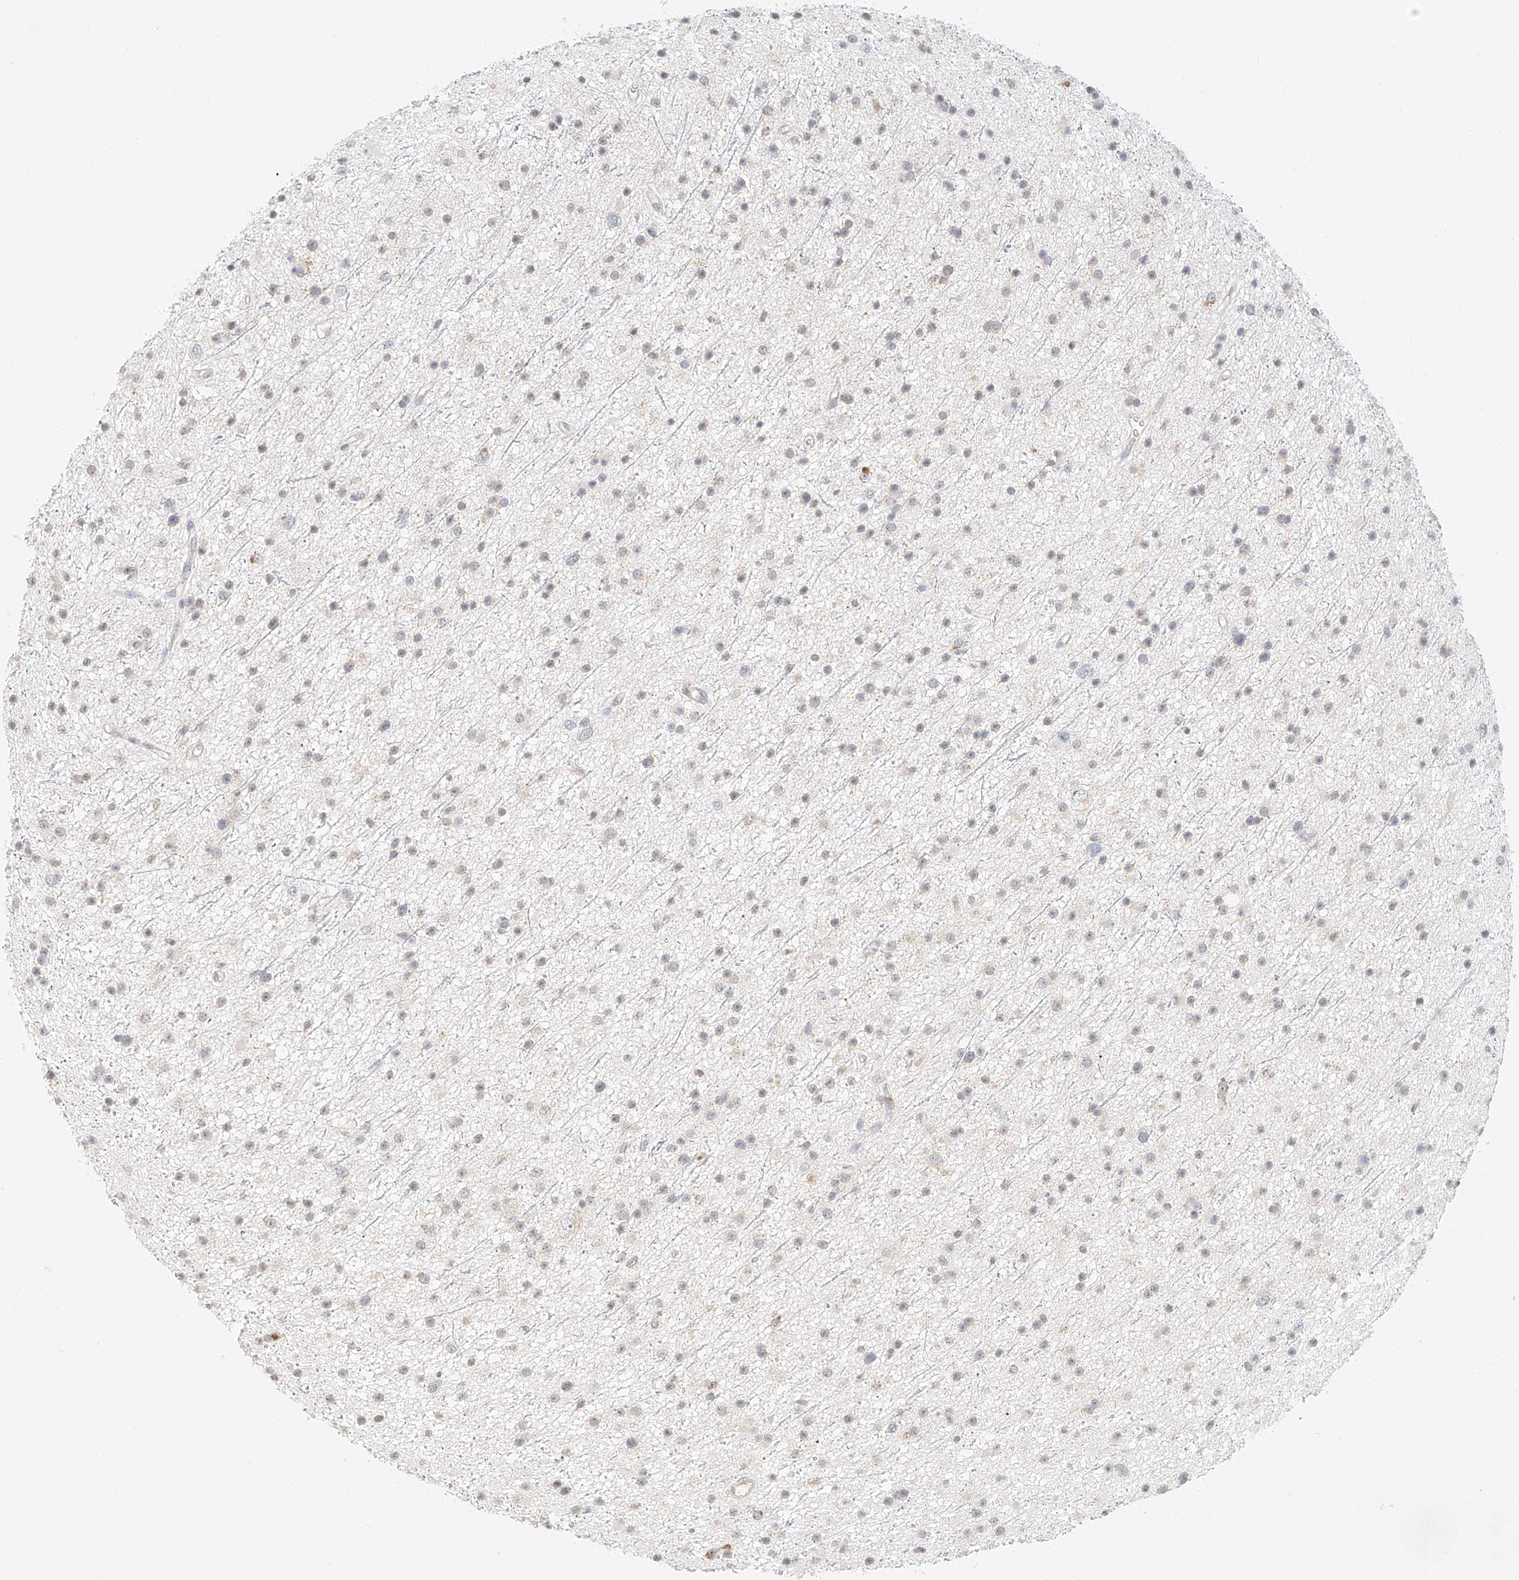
{"staining": {"intensity": "negative", "quantity": "none", "location": "none"}, "tissue": "glioma", "cell_type": "Tumor cells", "image_type": "cancer", "snomed": [{"axis": "morphology", "description": "Glioma, malignant, Low grade"}, {"axis": "topography", "description": "Cerebral cortex"}], "caption": "Photomicrograph shows no protein staining in tumor cells of glioma tissue.", "gene": "CXorf58", "patient": {"sex": "female", "age": 39}}